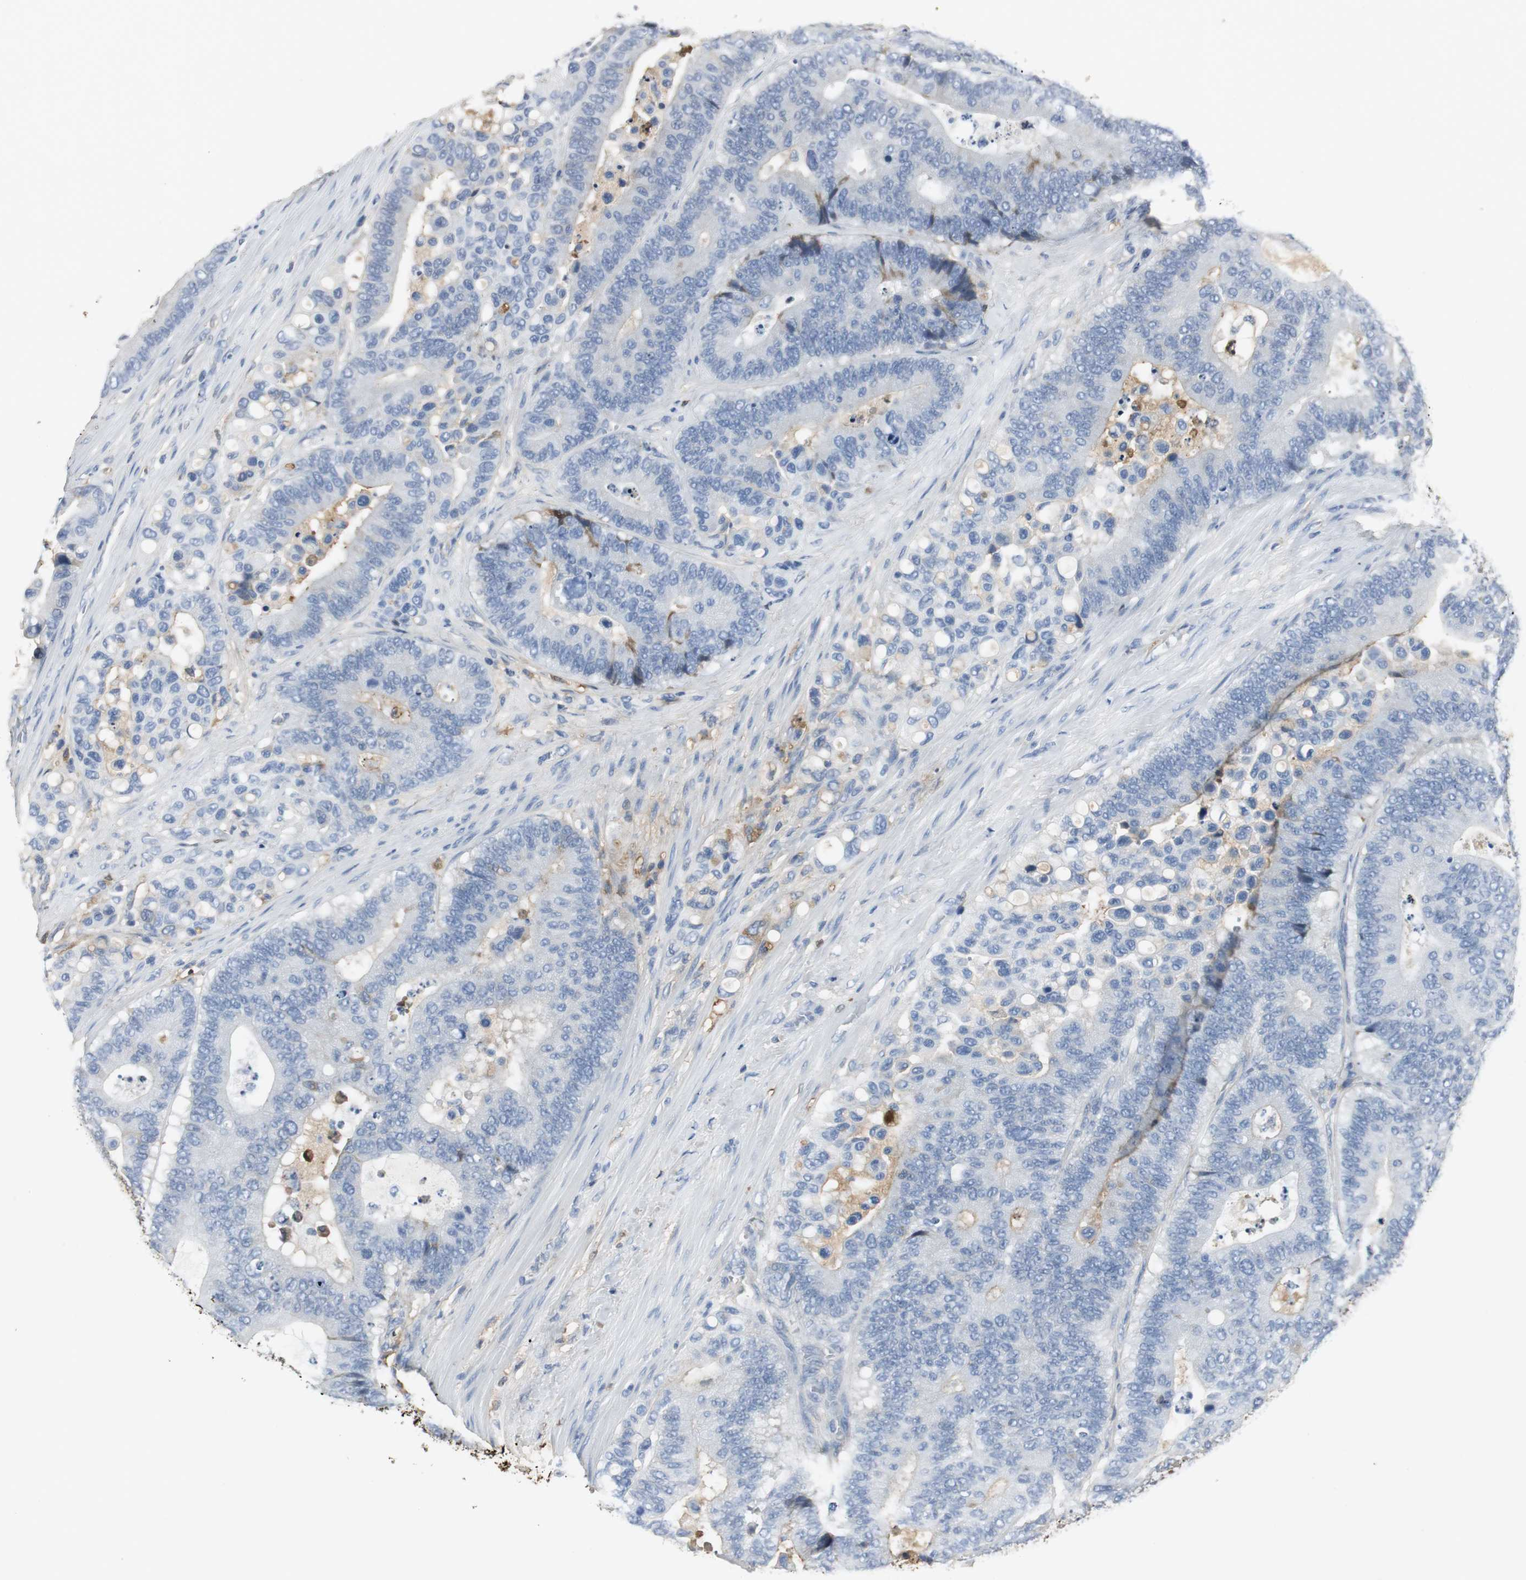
{"staining": {"intensity": "negative", "quantity": "none", "location": "none"}, "tissue": "colorectal cancer", "cell_type": "Tumor cells", "image_type": "cancer", "snomed": [{"axis": "morphology", "description": "Normal tissue, NOS"}, {"axis": "morphology", "description": "Adenocarcinoma, NOS"}, {"axis": "topography", "description": "Colon"}], "caption": "A photomicrograph of human colorectal adenocarcinoma is negative for staining in tumor cells.", "gene": "IGHA1", "patient": {"sex": "male", "age": 82}}